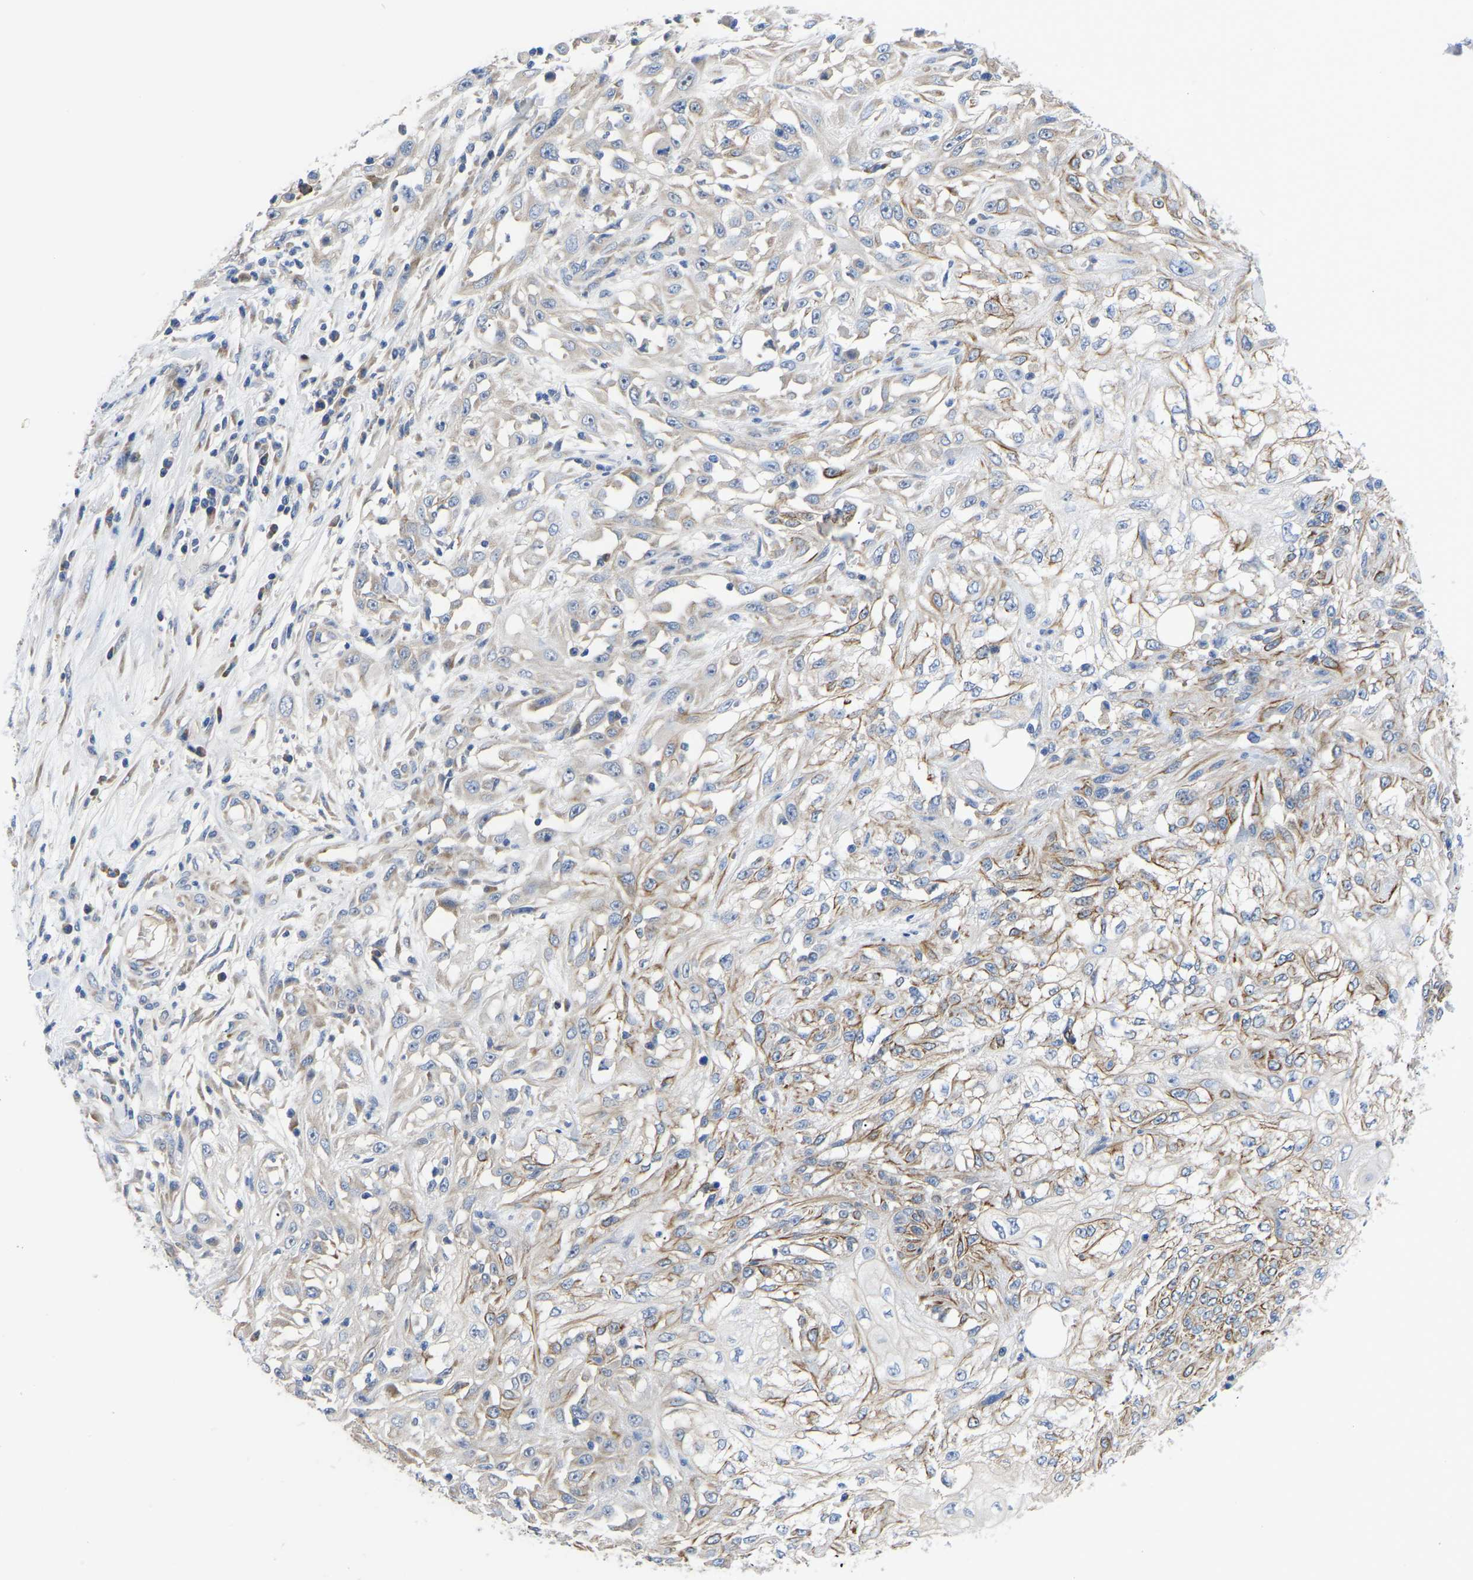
{"staining": {"intensity": "moderate", "quantity": "25%-75%", "location": "cytoplasmic/membranous"}, "tissue": "skin cancer", "cell_type": "Tumor cells", "image_type": "cancer", "snomed": [{"axis": "morphology", "description": "Squamous cell carcinoma, NOS"}, {"axis": "morphology", "description": "Squamous cell carcinoma, metastatic, NOS"}, {"axis": "topography", "description": "Skin"}, {"axis": "topography", "description": "Lymph node"}], "caption": "Tumor cells display medium levels of moderate cytoplasmic/membranous expression in approximately 25%-75% of cells in human skin metastatic squamous cell carcinoma.", "gene": "ABCA10", "patient": {"sex": "male", "age": 75}}